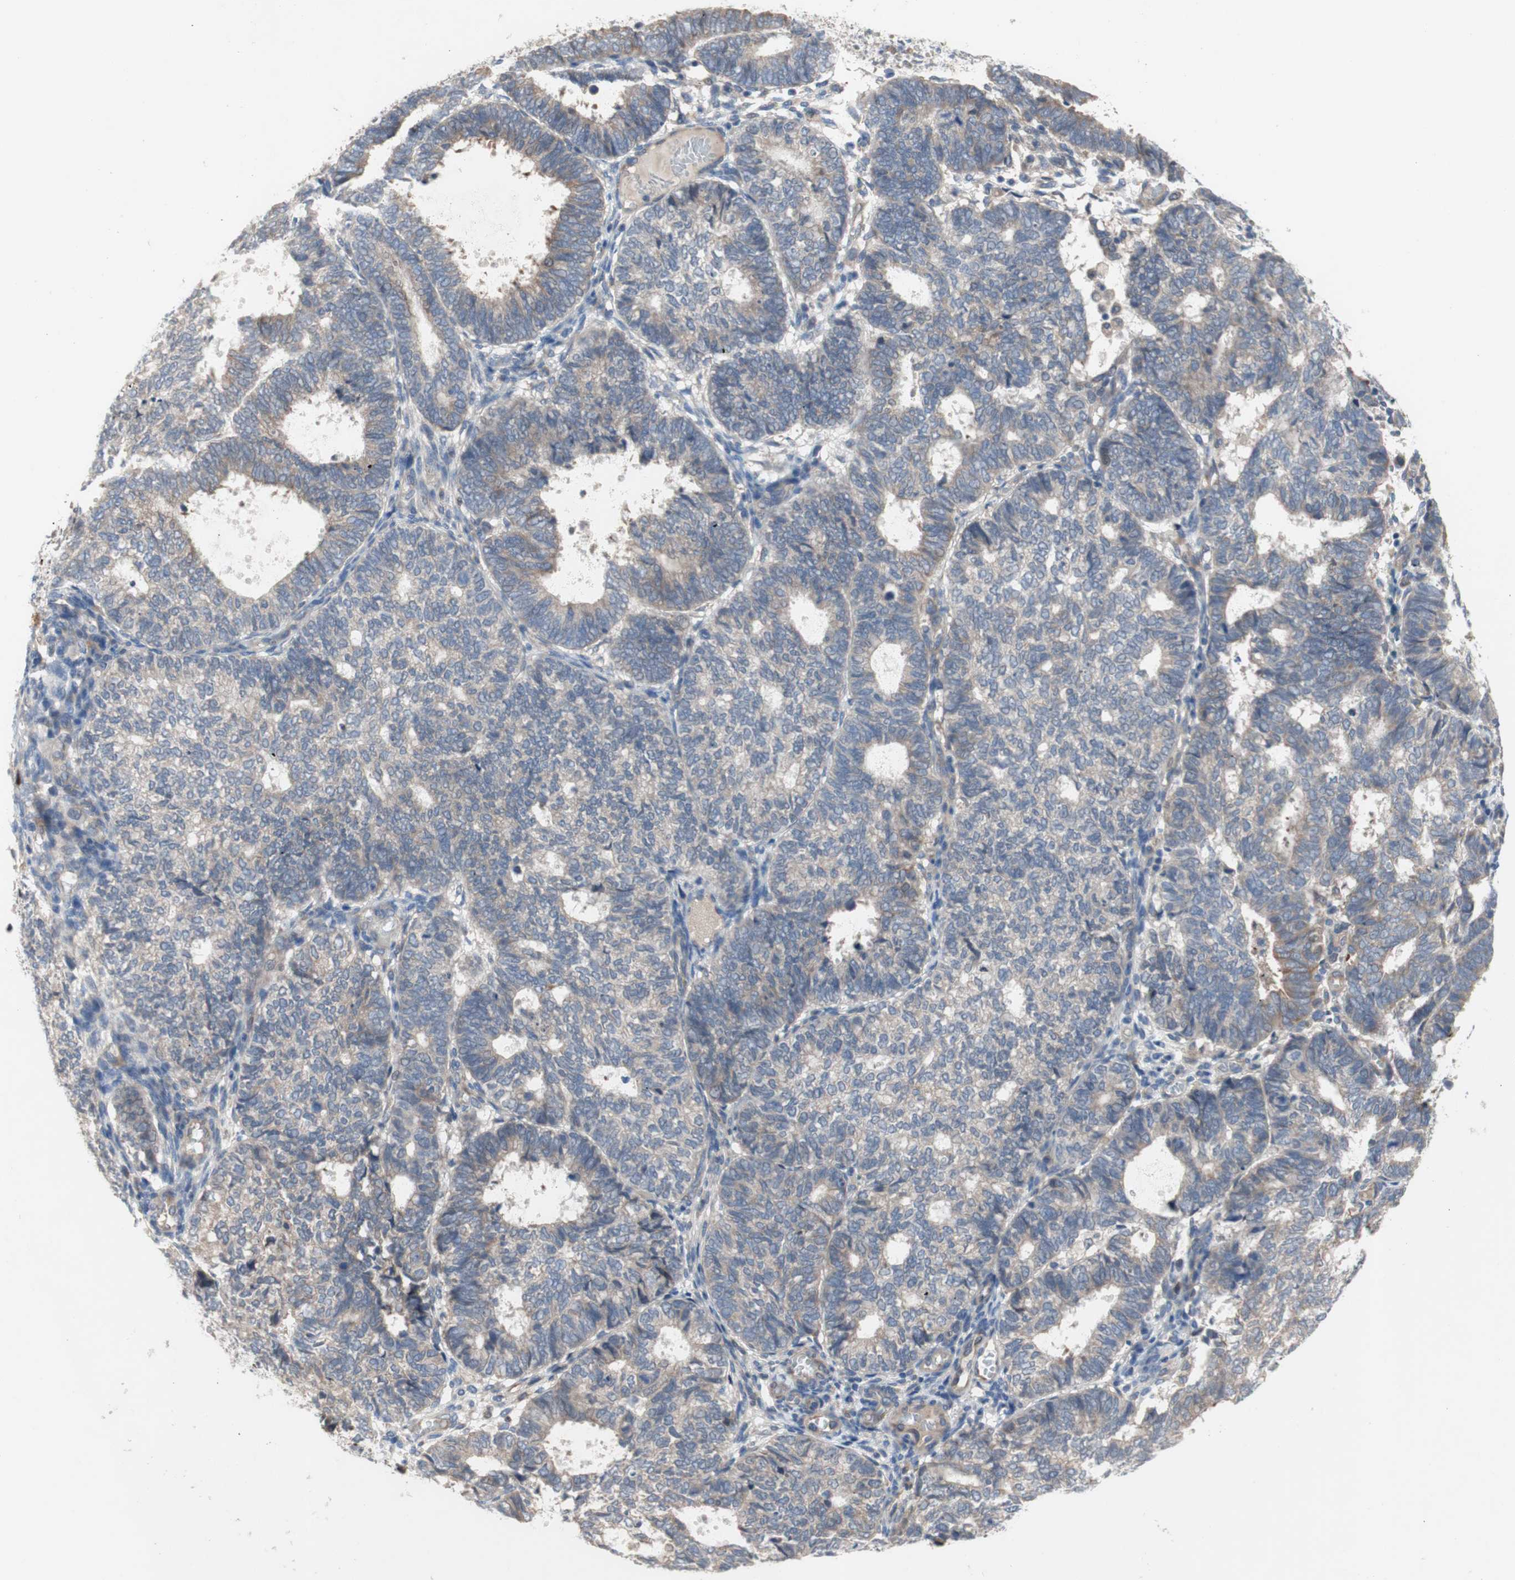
{"staining": {"intensity": "weak", "quantity": ">75%", "location": "cytoplasmic/membranous"}, "tissue": "endometrial cancer", "cell_type": "Tumor cells", "image_type": "cancer", "snomed": [{"axis": "morphology", "description": "Adenocarcinoma, NOS"}, {"axis": "topography", "description": "Uterus"}], "caption": "An image of endometrial cancer stained for a protein displays weak cytoplasmic/membranous brown staining in tumor cells.", "gene": "TTC14", "patient": {"sex": "female", "age": 60}}